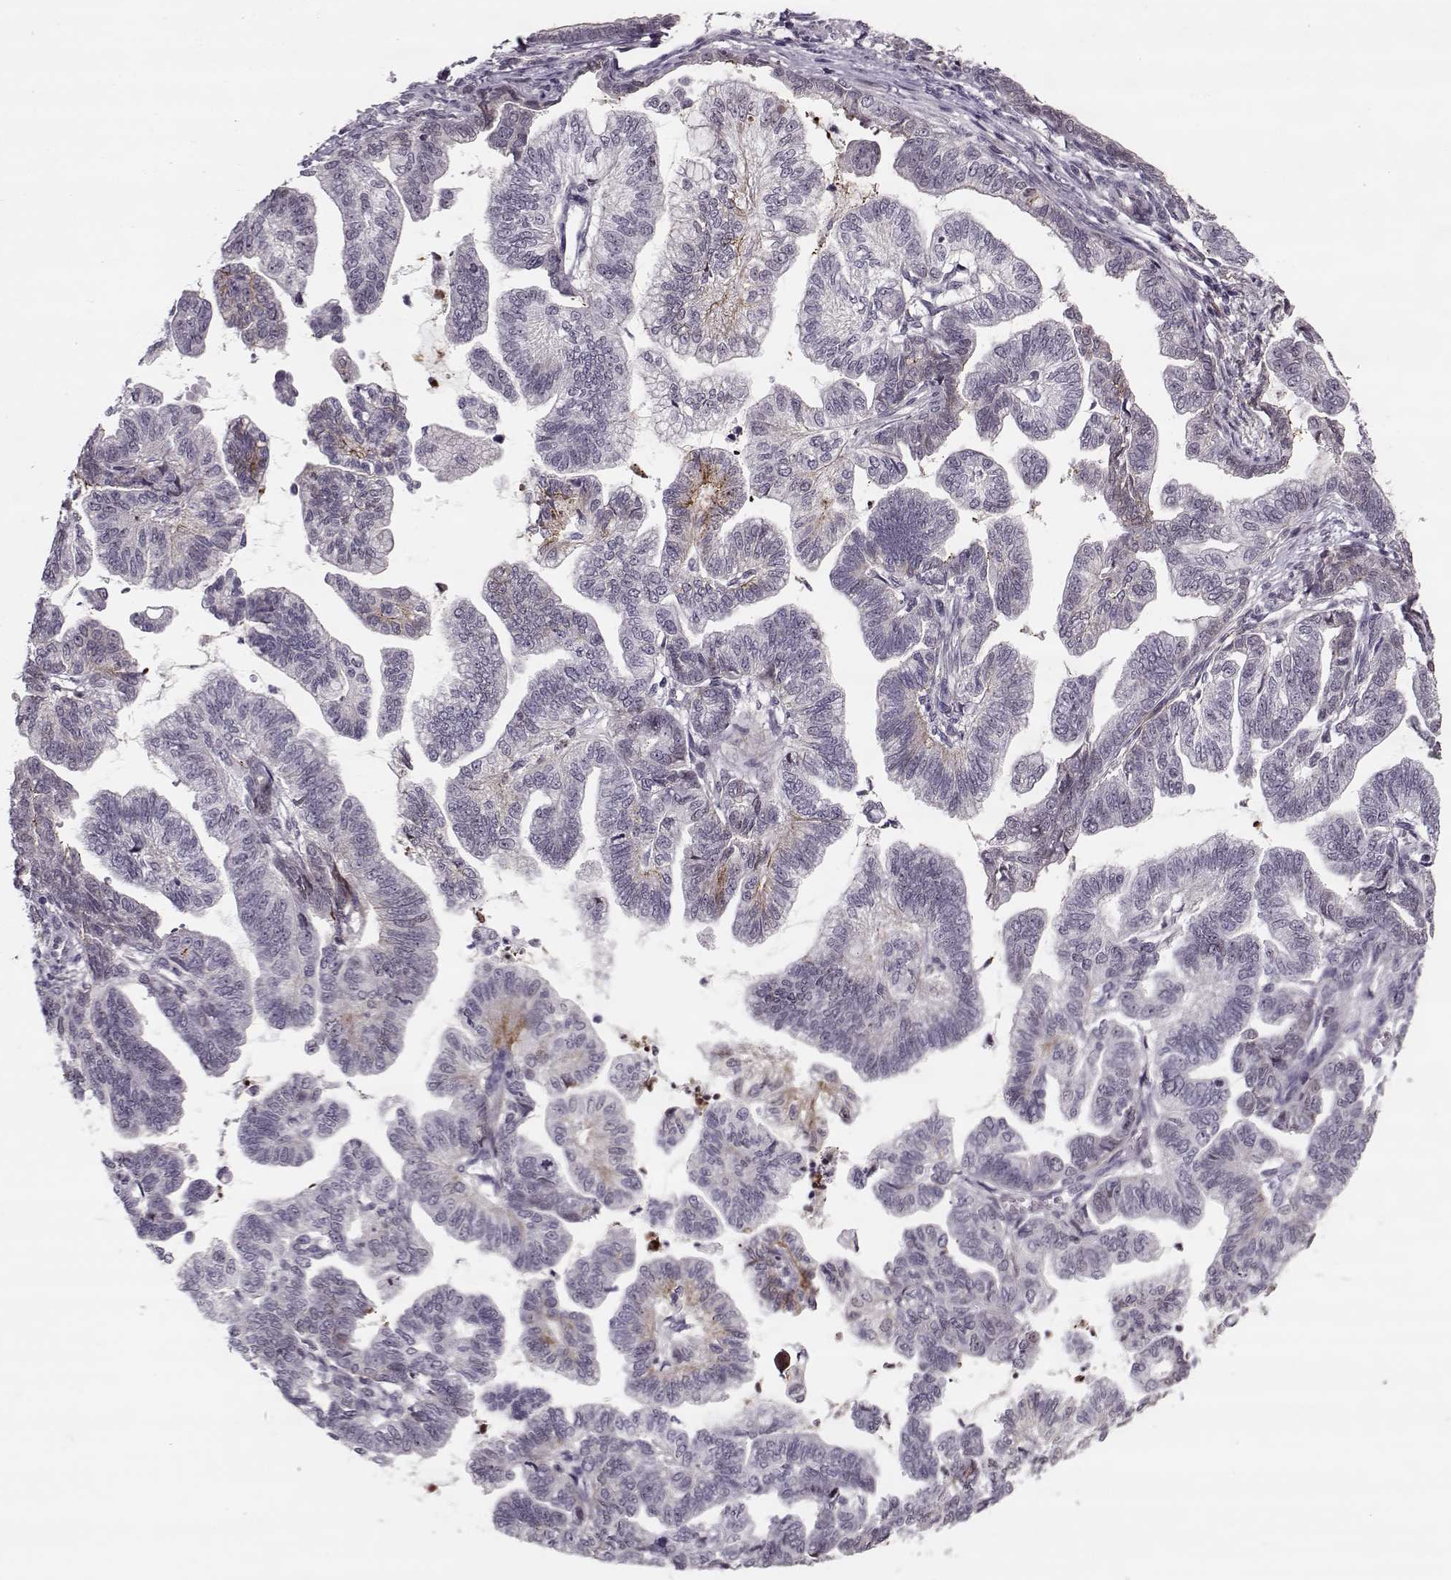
{"staining": {"intensity": "moderate", "quantity": "<25%", "location": "cytoplasmic/membranous"}, "tissue": "stomach cancer", "cell_type": "Tumor cells", "image_type": "cancer", "snomed": [{"axis": "morphology", "description": "Adenocarcinoma, NOS"}, {"axis": "topography", "description": "Stomach"}], "caption": "Protein staining shows moderate cytoplasmic/membranous positivity in about <25% of tumor cells in adenocarcinoma (stomach).", "gene": "DNAI3", "patient": {"sex": "male", "age": 83}}